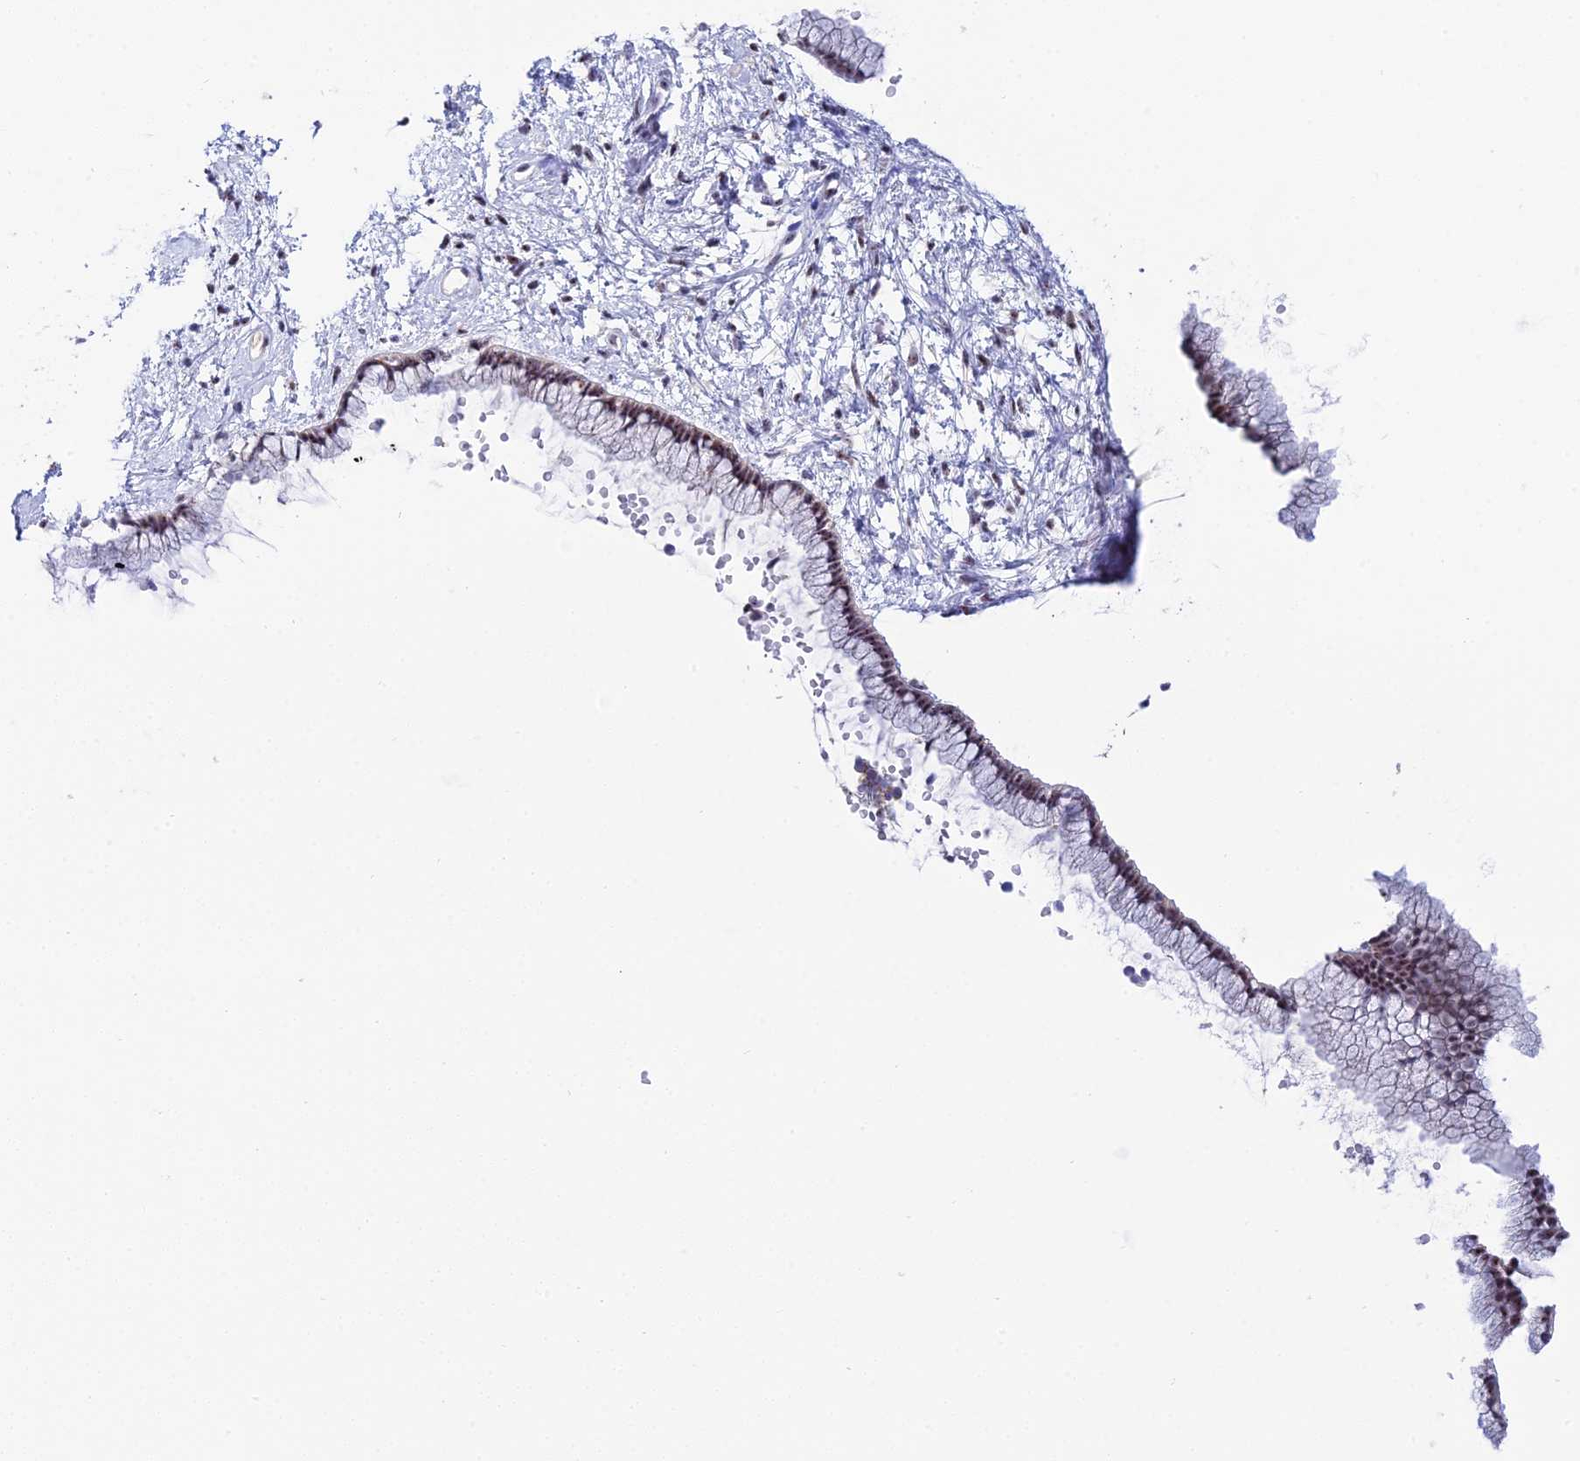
{"staining": {"intensity": "moderate", "quantity": "<25%", "location": "nuclear"}, "tissue": "cervix", "cell_type": "Glandular cells", "image_type": "normal", "snomed": [{"axis": "morphology", "description": "Normal tissue, NOS"}, {"axis": "topography", "description": "Cervix"}], "caption": "Immunohistochemical staining of benign cervix demonstrates <25% levels of moderate nuclear protein positivity in approximately <25% of glandular cells.", "gene": "PLPP4", "patient": {"sex": "female", "age": 57}}